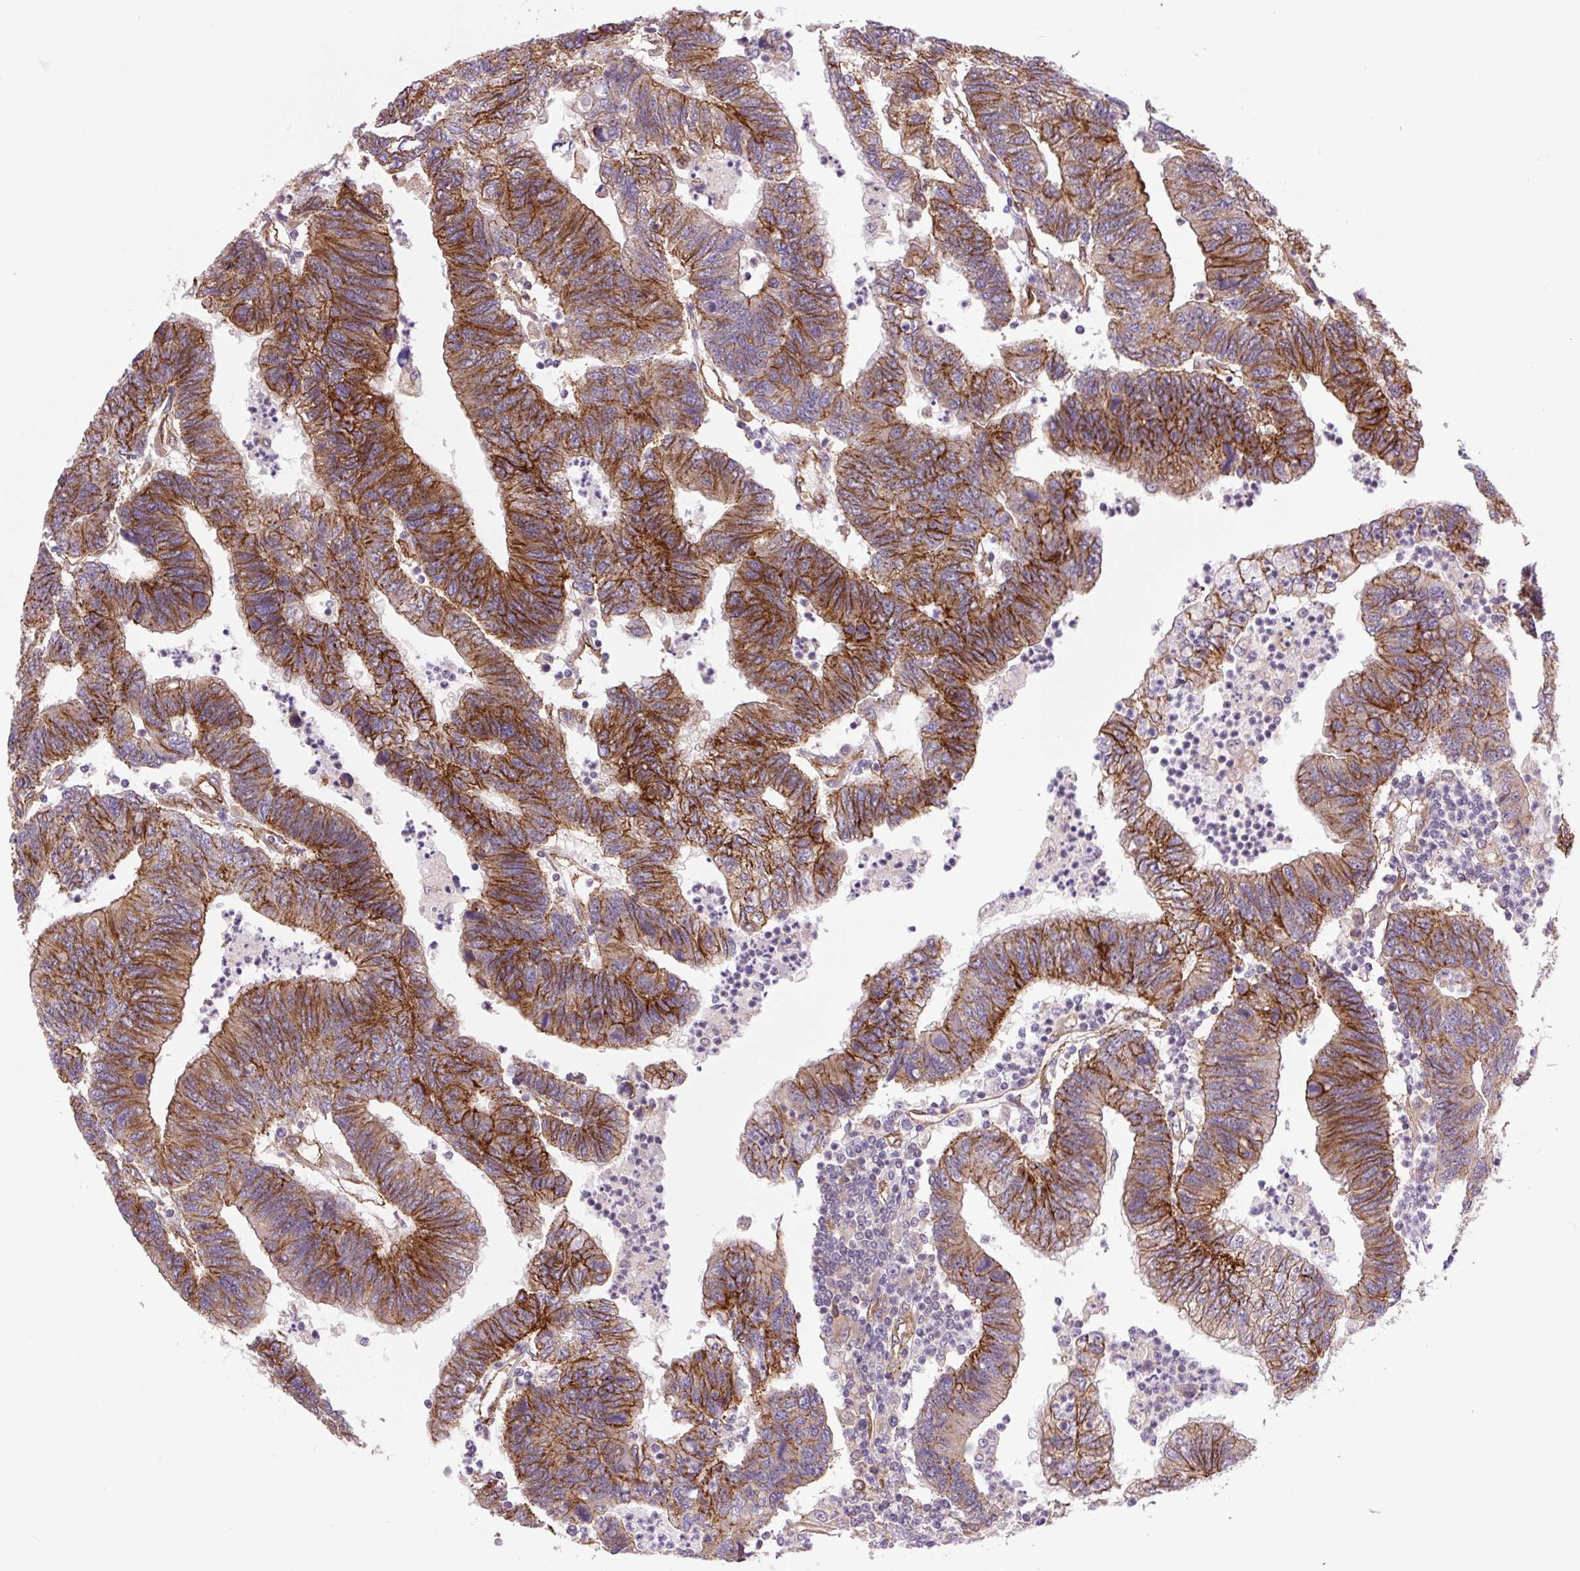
{"staining": {"intensity": "strong", "quantity": ">75%", "location": "cytoplasmic/membranous"}, "tissue": "colorectal cancer", "cell_type": "Tumor cells", "image_type": "cancer", "snomed": [{"axis": "morphology", "description": "Adenocarcinoma, NOS"}, {"axis": "topography", "description": "Colon"}], "caption": "Tumor cells reveal high levels of strong cytoplasmic/membranous positivity in approximately >75% of cells in colorectal cancer.", "gene": "SEPTIN10", "patient": {"sex": "female", "age": 48}}